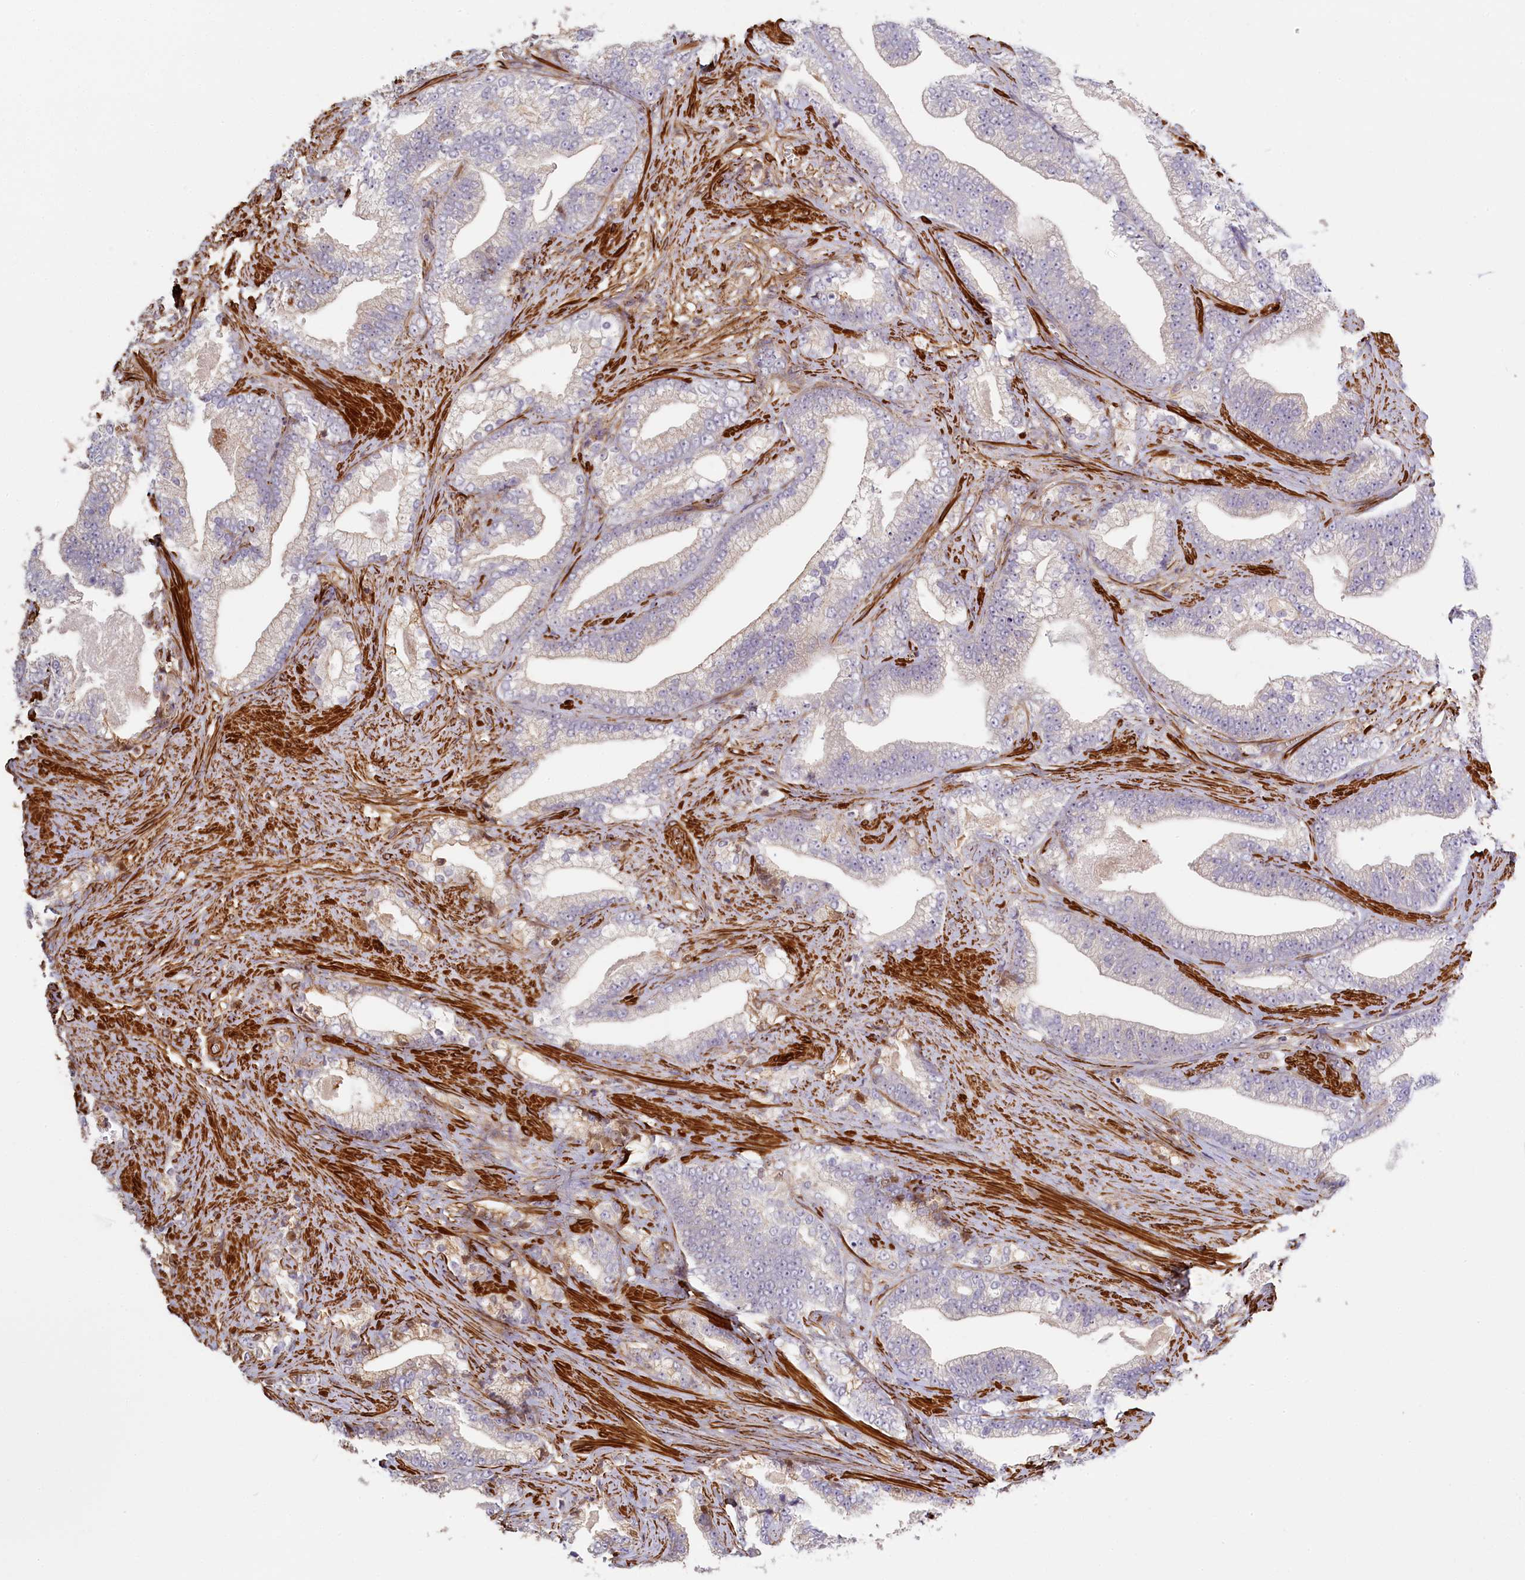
{"staining": {"intensity": "negative", "quantity": "none", "location": "none"}, "tissue": "prostate cancer", "cell_type": "Tumor cells", "image_type": "cancer", "snomed": [{"axis": "morphology", "description": "Adenocarcinoma, High grade"}, {"axis": "topography", "description": "Prostate and seminal vesicle, NOS"}], "caption": "Tumor cells are negative for protein expression in human prostate cancer (adenocarcinoma (high-grade)).", "gene": "FUZ", "patient": {"sex": "male", "age": 67}}